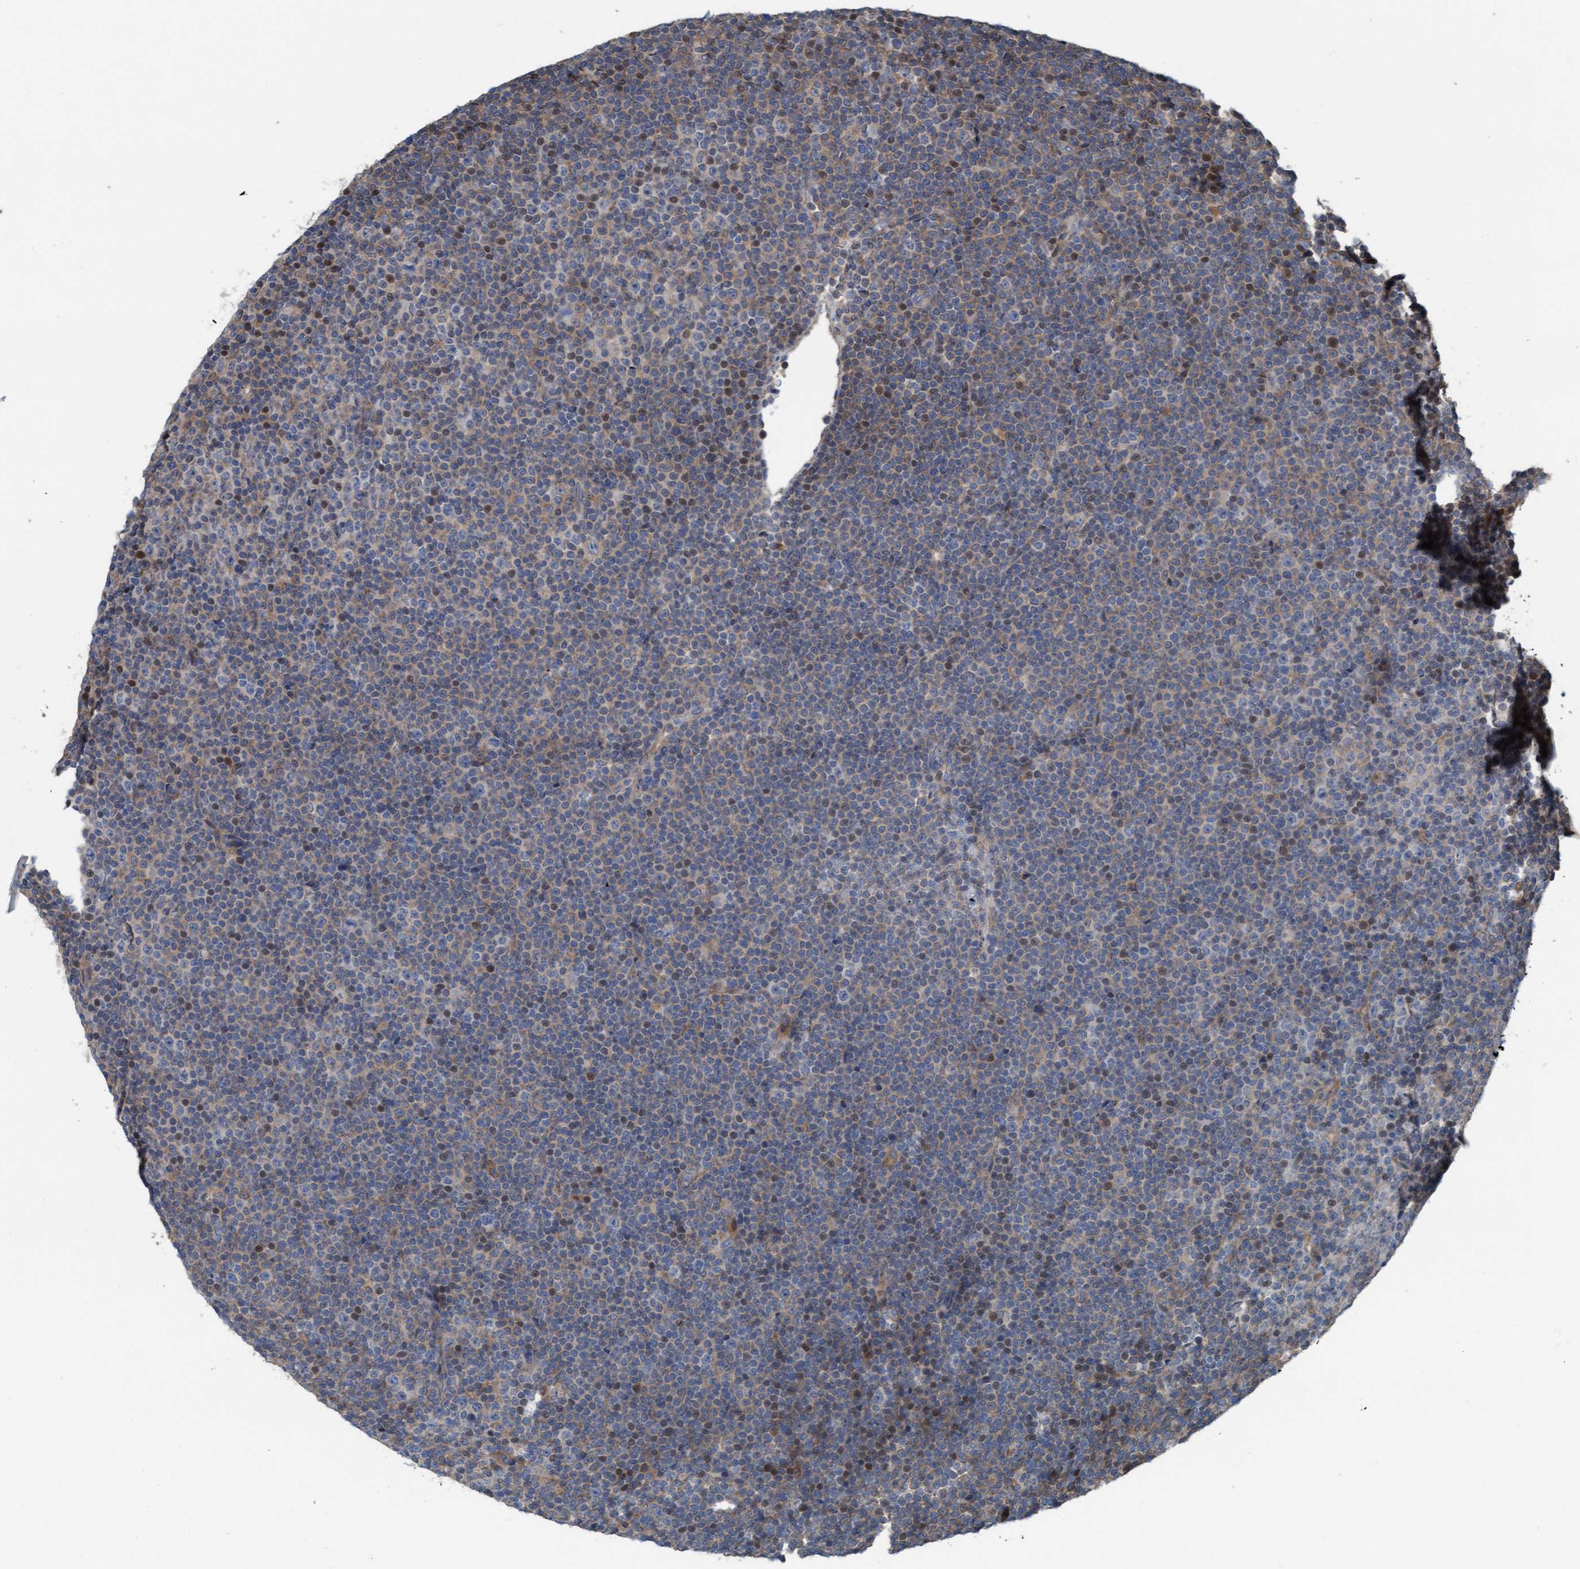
{"staining": {"intensity": "weak", "quantity": "<25%", "location": "cytoplasmic/membranous,nuclear"}, "tissue": "lymphoma", "cell_type": "Tumor cells", "image_type": "cancer", "snomed": [{"axis": "morphology", "description": "Malignant lymphoma, non-Hodgkin's type, Low grade"}, {"axis": "topography", "description": "Lymph node"}], "caption": "Tumor cells show no significant protein expression in lymphoma.", "gene": "KLHL26", "patient": {"sex": "female", "age": 67}}